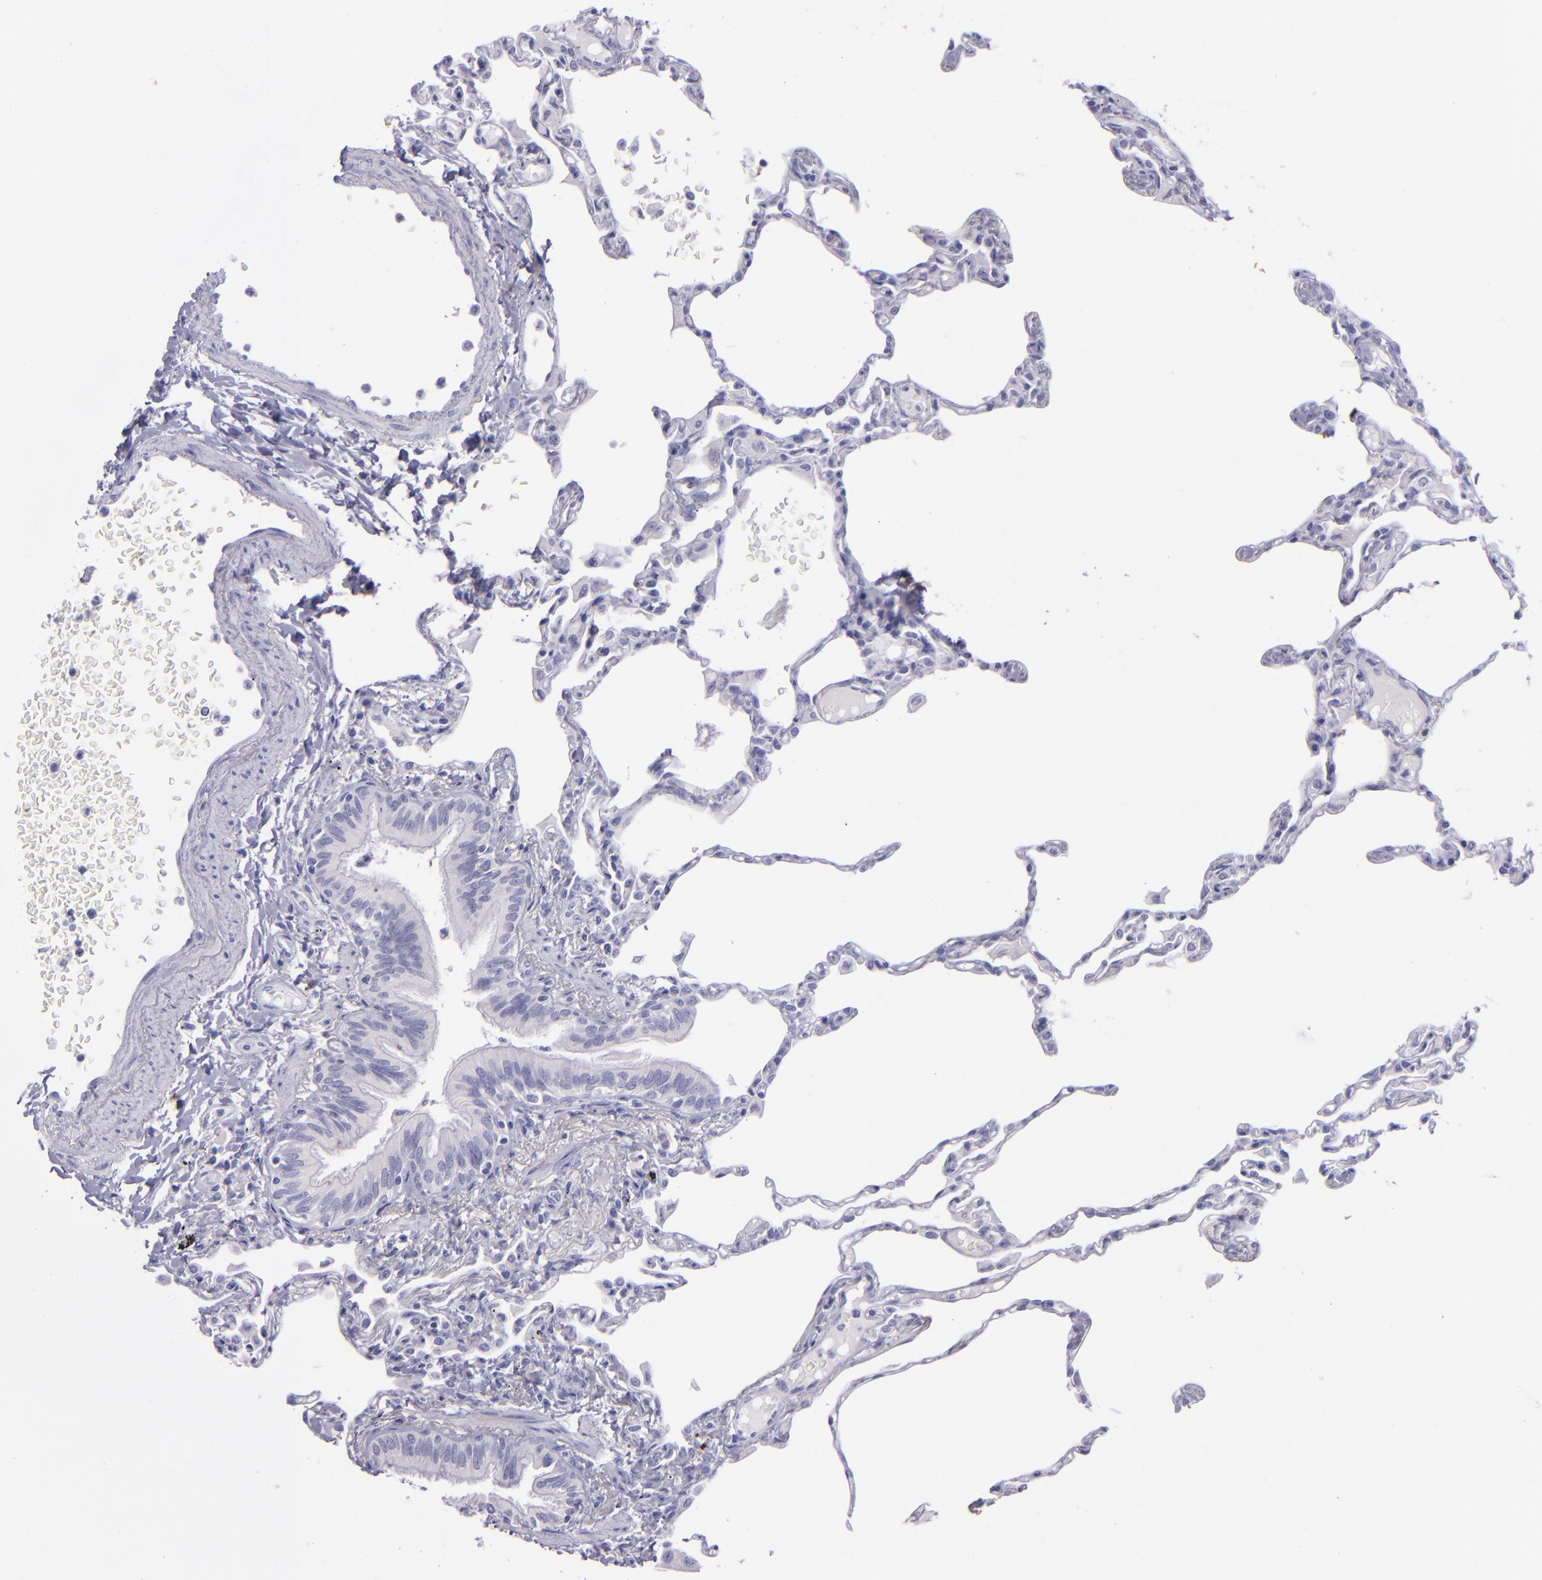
{"staining": {"intensity": "negative", "quantity": "none", "location": "none"}, "tissue": "lung", "cell_type": "Alveolar cells", "image_type": "normal", "snomed": [{"axis": "morphology", "description": "Normal tissue, NOS"}, {"axis": "topography", "description": "Lung"}], "caption": "DAB (3,3'-diaminobenzidine) immunohistochemical staining of benign human lung exhibits no significant positivity in alveolar cells.", "gene": "TNNT3", "patient": {"sex": "female", "age": 49}}